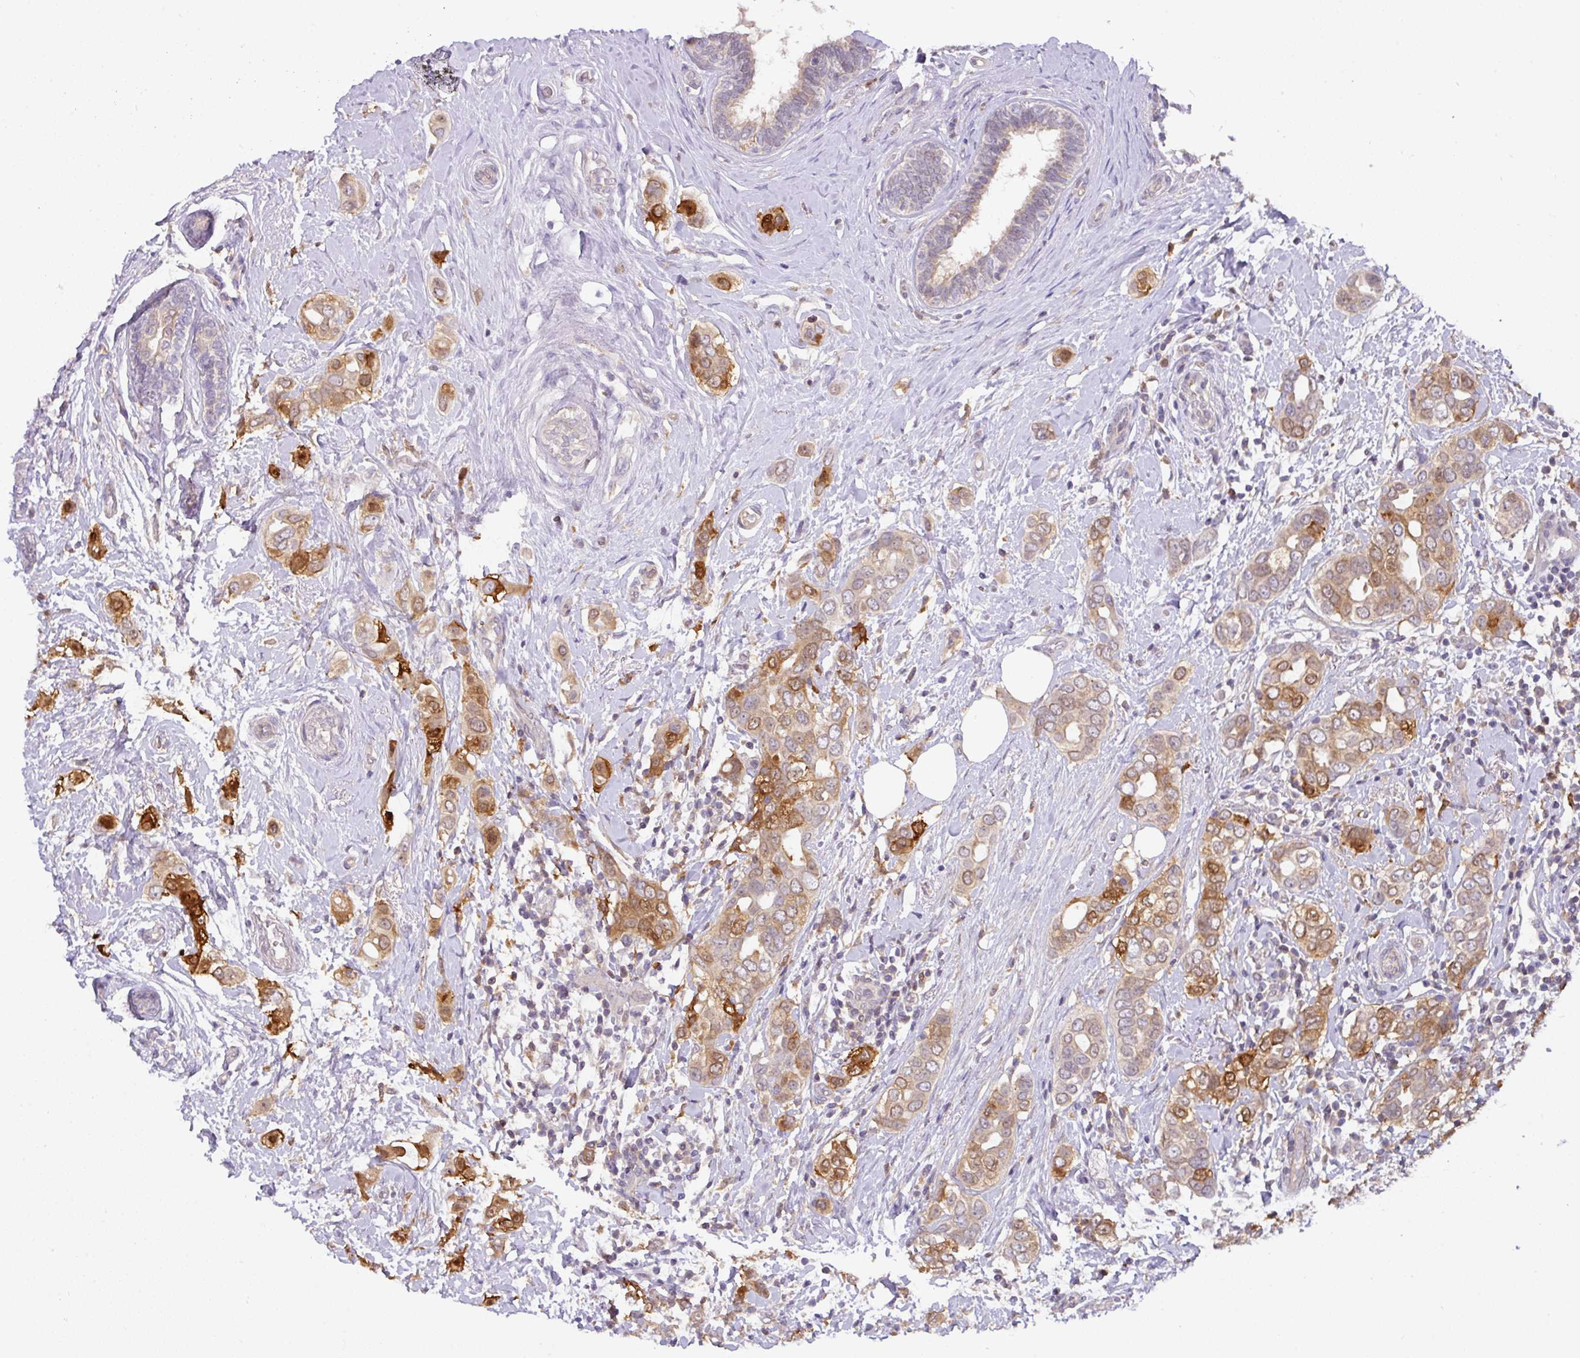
{"staining": {"intensity": "moderate", "quantity": ">75%", "location": "cytoplasmic/membranous"}, "tissue": "breast cancer", "cell_type": "Tumor cells", "image_type": "cancer", "snomed": [{"axis": "morphology", "description": "Lobular carcinoma"}, {"axis": "topography", "description": "Breast"}], "caption": "Breast lobular carcinoma stained for a protein reveals moderate cytoplasmic/membranous positivity in tumor cells. The protein is stained brown, and the nuclei are stained in blue (DAB (3,3'-diaminobenzidine) IHC with brightfield microscopy, high magnification).", "gene": "GCNT7", "patient": {"sex": "female", "age": 51}}